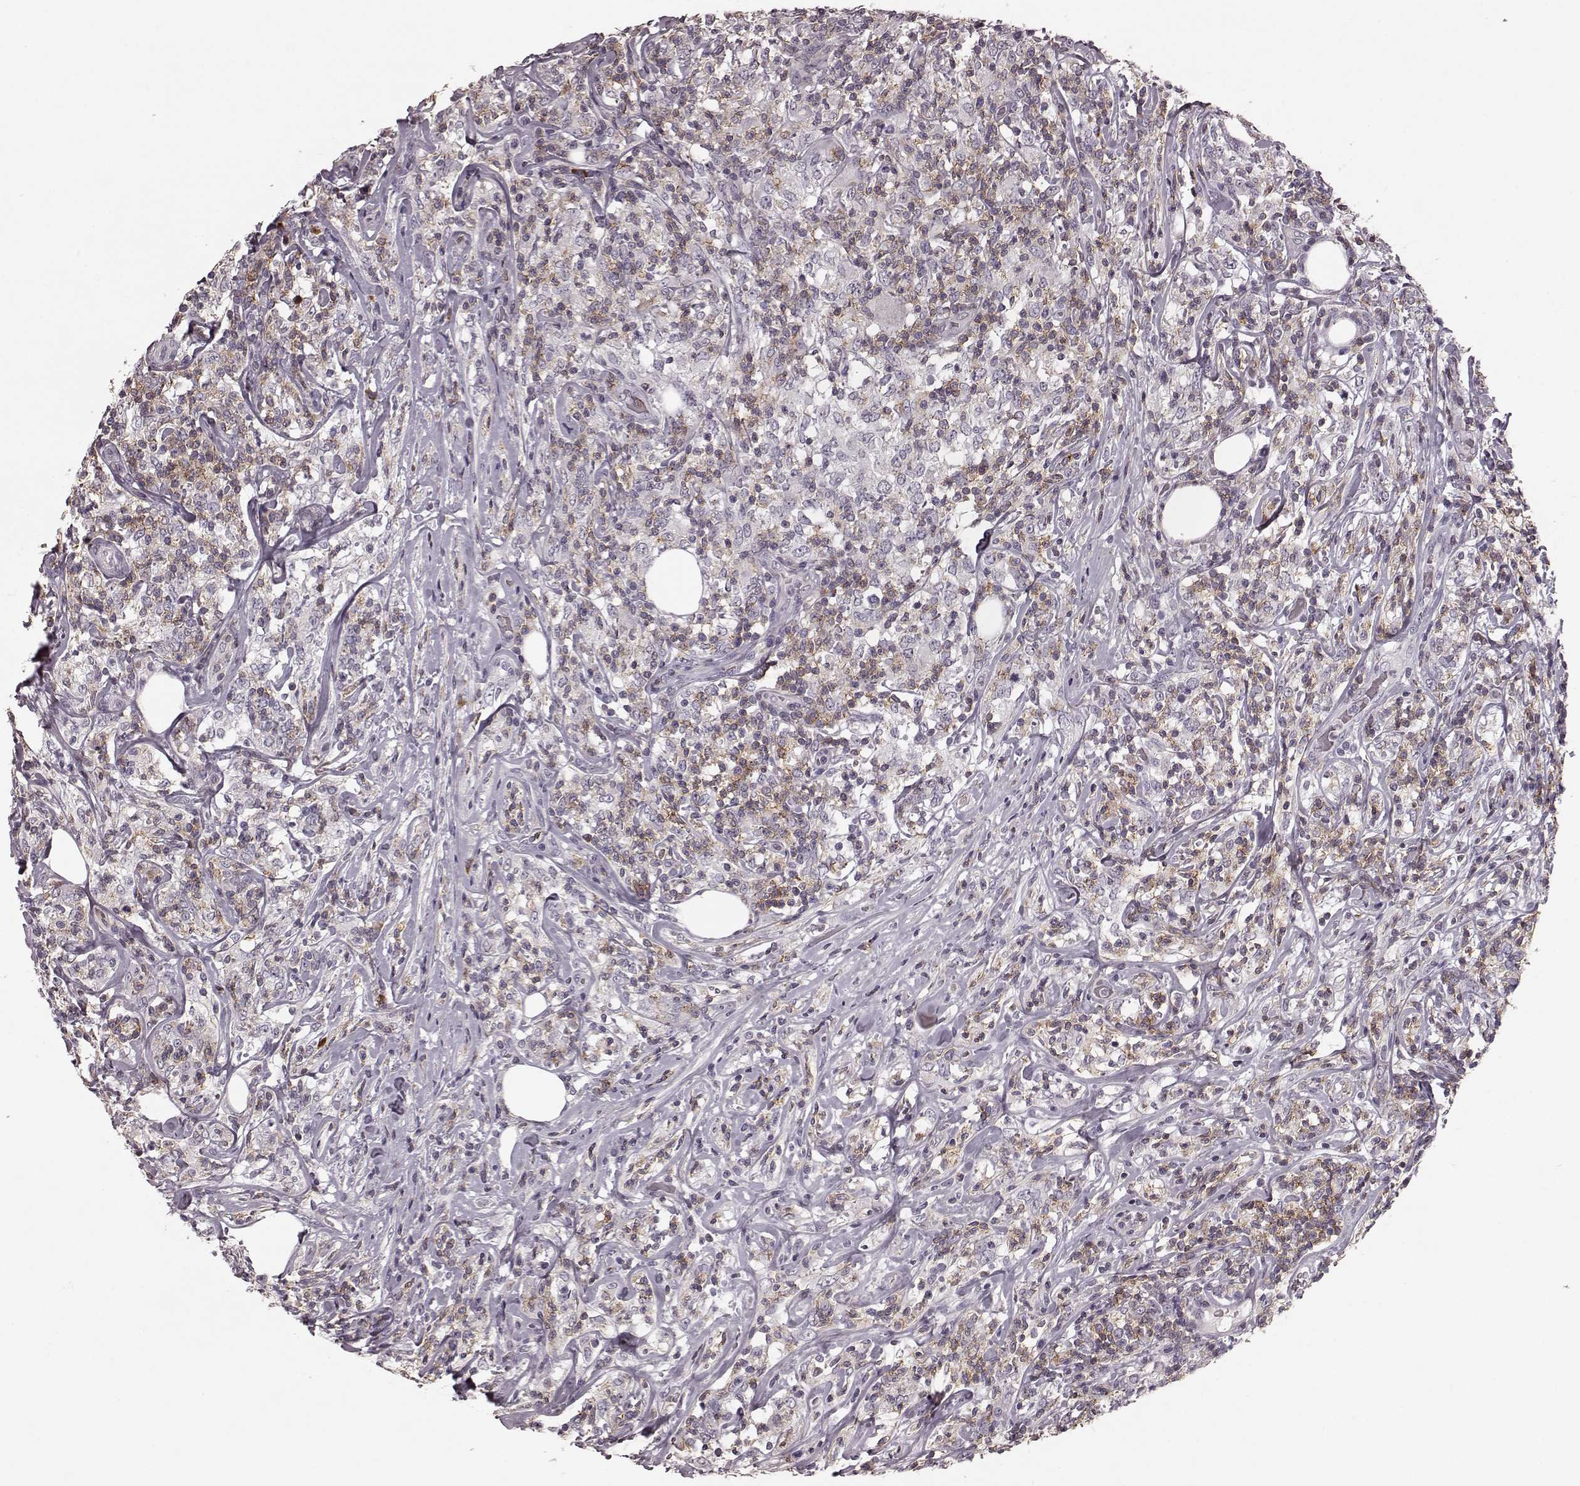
{"staining": {"intensity": "moderate", "quantity": "<25%", "location": "cytoplasmic/membranous"}, "tissue": "lymphoma", "cell_type": "Tumor cells", "image_type": "cancer", "snomed": [{"axis": "morphology", "description": "Malignant lymphoma, non-Hodgkin's type, High grade"}, {"axis": "topography", "description": "Lymph node"}], "caption": "The immunohistochemical stain shows moderate cytoplasmic/membranous expression in tumor cells of malignant lymphoma, non-Hodgkin's type (high-grade) tissue. (DAB IHC with brightfield microscopy, high magnification).", "gene": "CD28", "patient": {"sex": "female", "age": 84}}